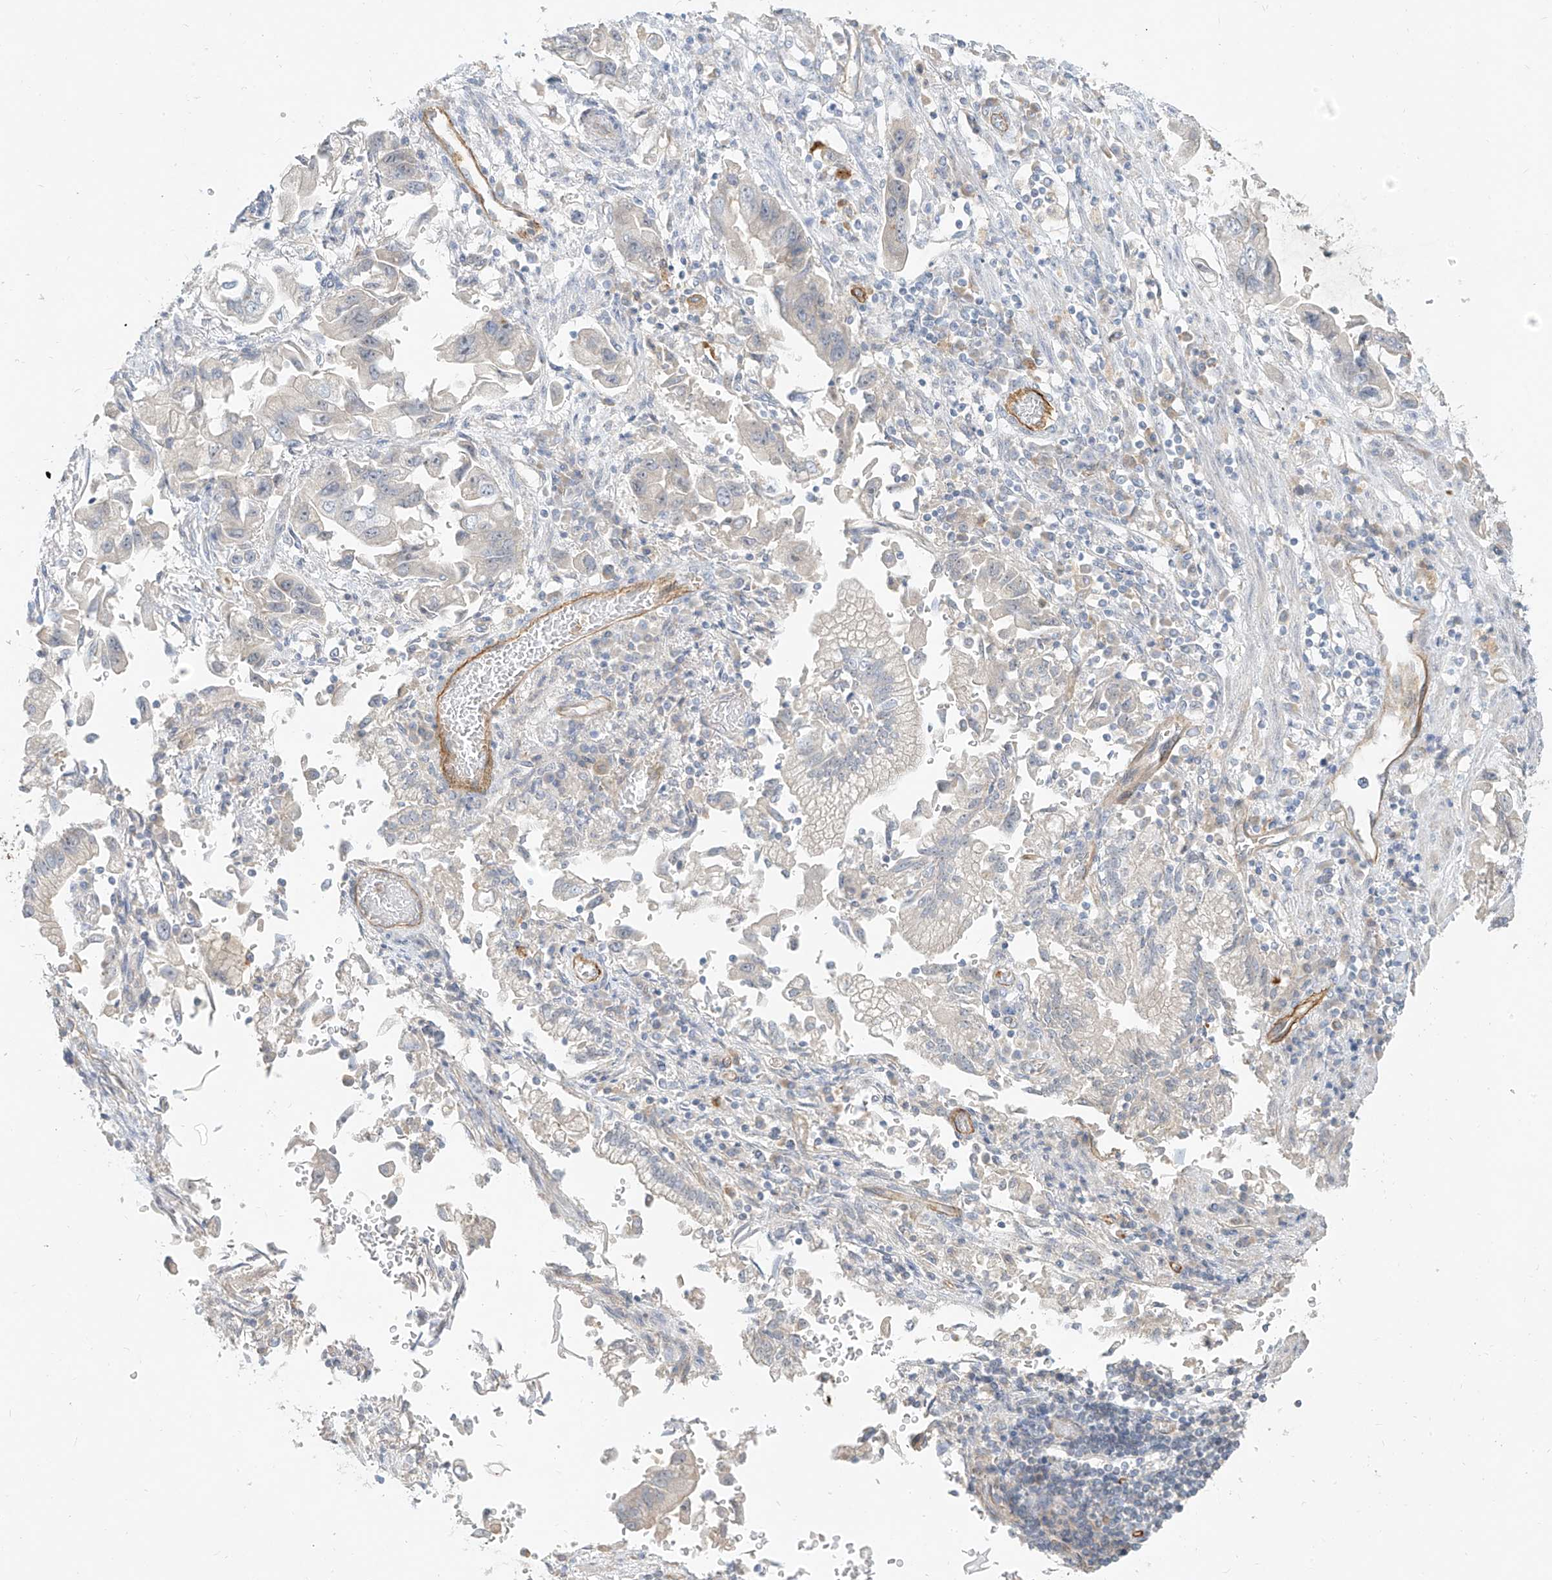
{"staining": {"intensity": "negative", "quantity": "none", "location": "none"}, "tissue": "stomach cancer", "cell_type": "Tumor cells", "image_type": "cancer", "snomed": [{"axis": "morphology", "description": "Adenocarcinoma, NOS"}, {"axis": "topography", "description": "Stomach"}], "caption": "Immunohistochemistry of stomach cancer displays no staining in tumor cells.", "gene": "C2orf42", "patient": {"sex": "male", "age": 62}}